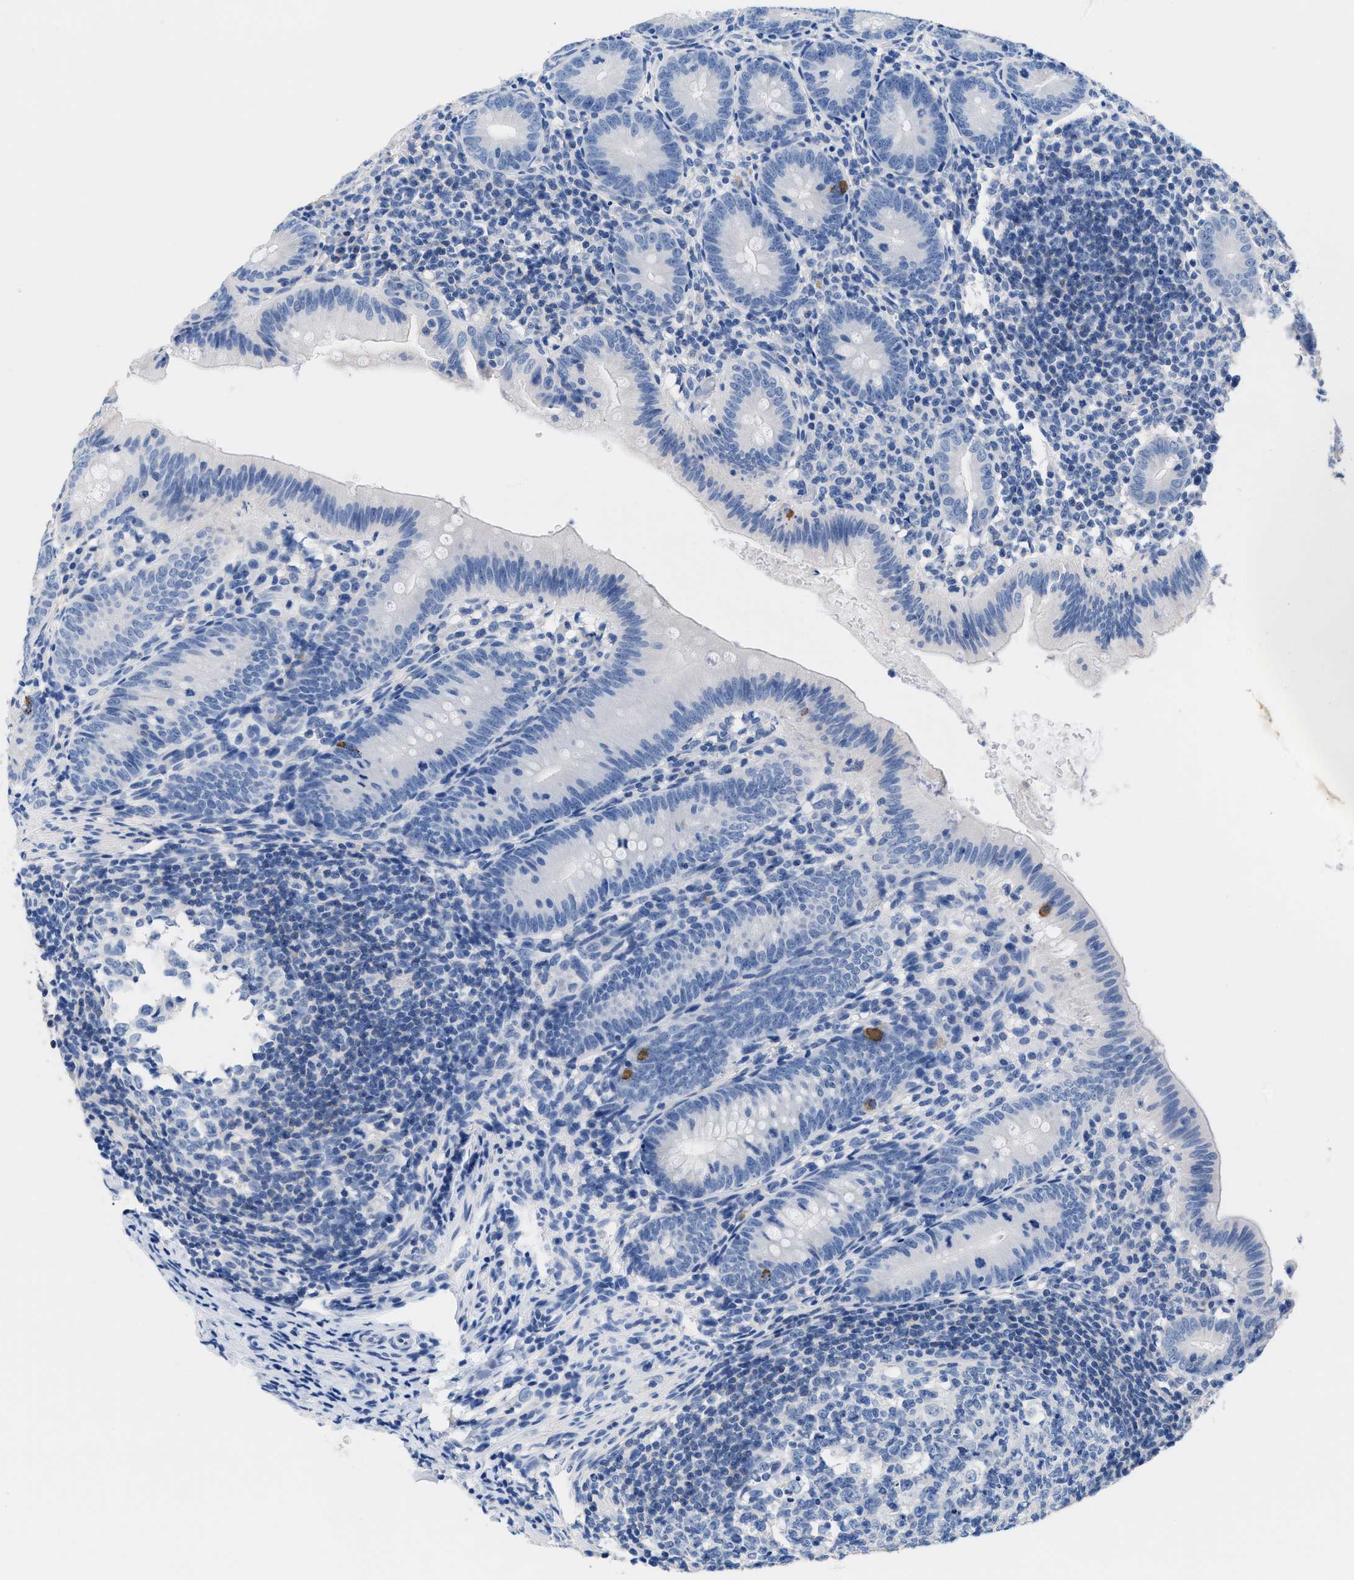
{"staining": {"intensity": "strong", "quantity": "<25%", "location": "cytoplasmic/membranous"}, "tissue": "appendix", "cell_type": "Glandular cells", "image_type": "normal", "snomed": [{"axis": "morphology", "description": "Normal tissue, NOS"}, {"axis": "topography", "description": "Appendix"}], "caption": "Glandular cells reveal medium levels of strong cytoplasmic/membranous staining in about <25% of cells in benign human appendix.", "gene": "SLFN13", "patient": {"sex": "male", "age": 1}}